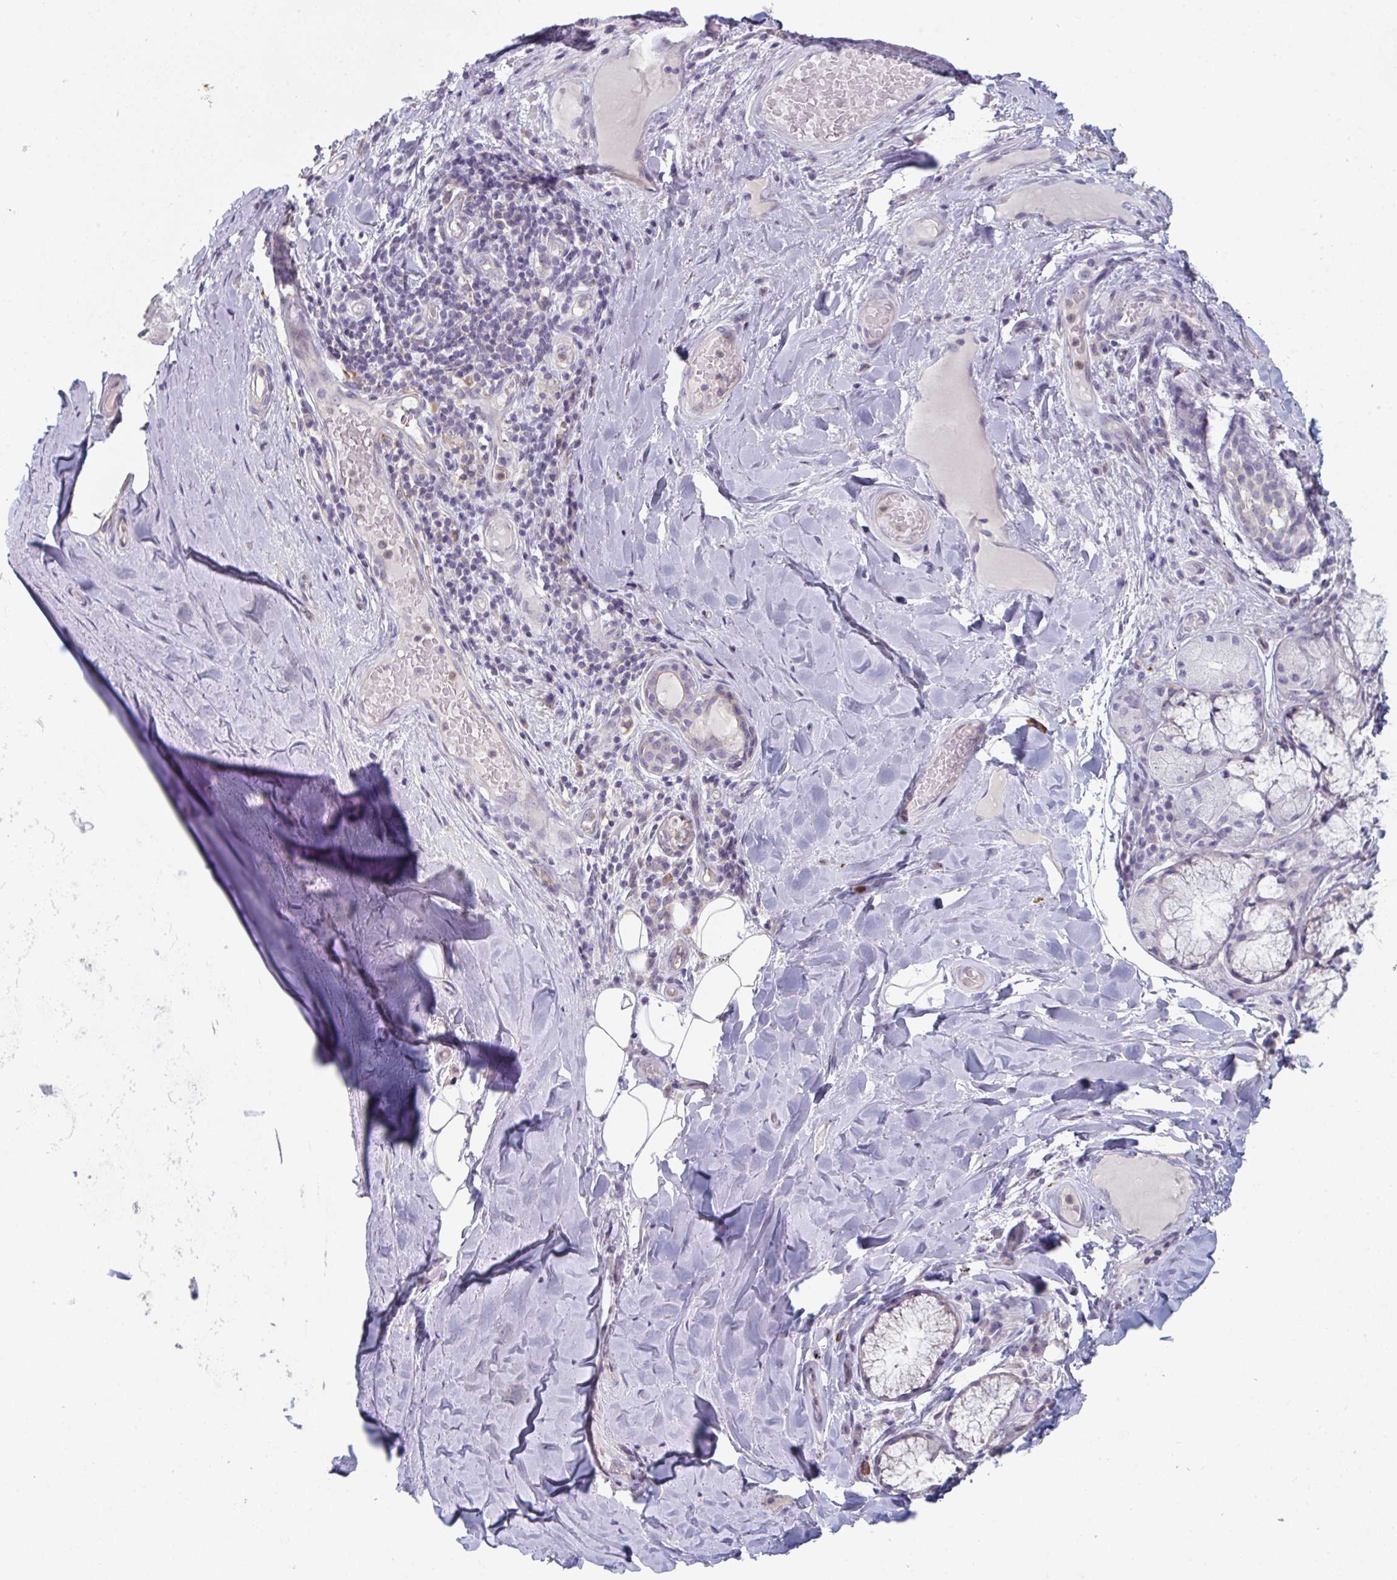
{"staining": {"intensity": "negative", "quantity": "none", "location": "none"}, "tissue": "adipose tissue", "cell_type": "Adipocytes", "image_type": "normal", "snomed": [{"axis": "morphology", "description": "Normal tissue, NOS"}, {"axis": "topography", "description": "Cartilage tissue"}, {"axis": "topography", "description": "Bronchus"}], "caption": "A high-resolution image shows immunohistochemistry (IHC) staining of normal adipose tissue, which exhibits no significant positivity in adipocytes. (Stains: DAB (3,3'-diaminobenzidine) immunohistochemistry with hematoxylin counter stain, Microscopy: brightfield microscopy at high magnification).", "gene": "PTPRD", "patient": {"sex": "male", "age": 64}}